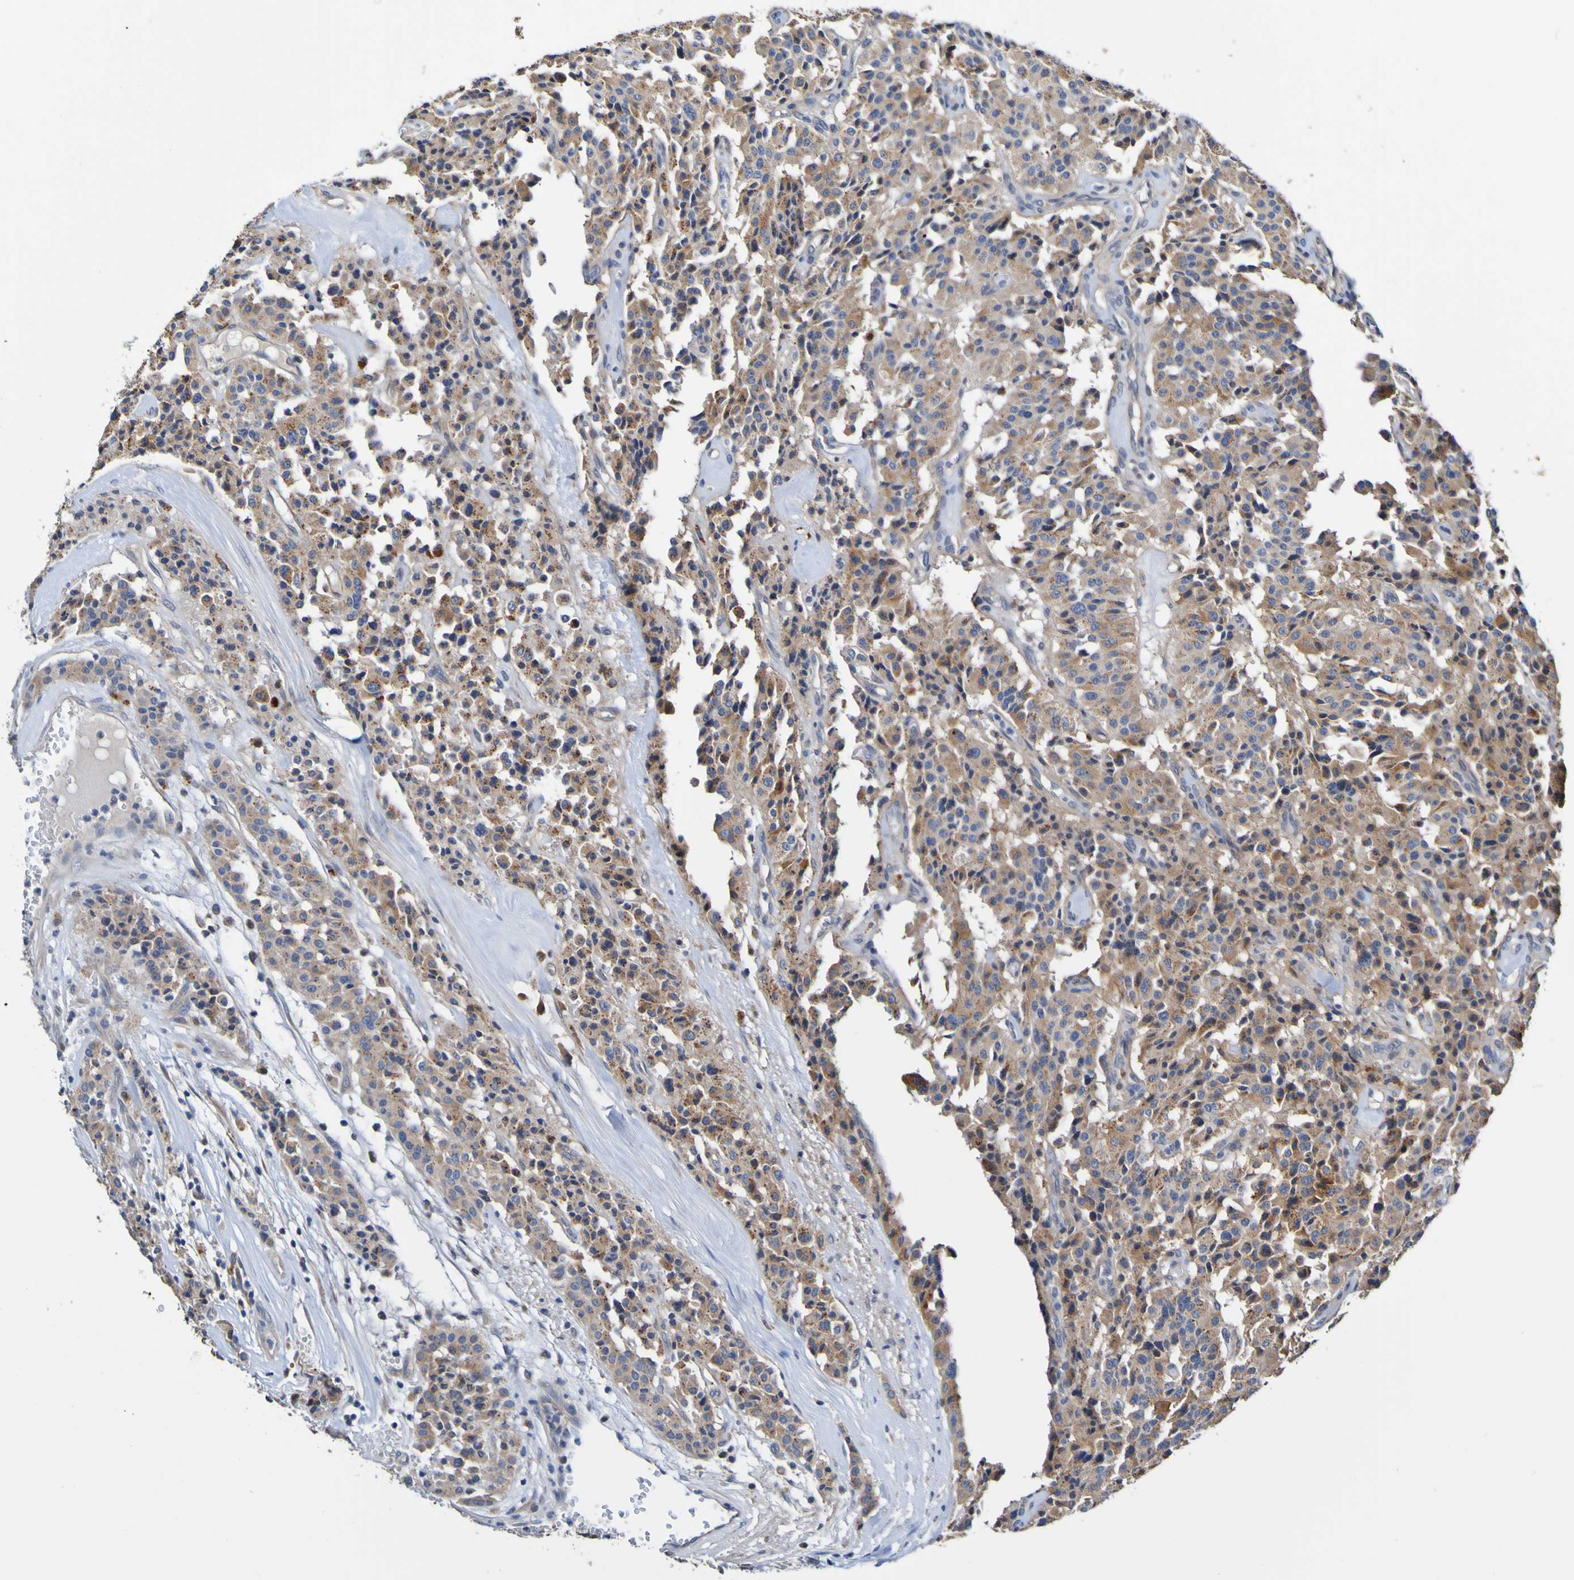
{"staining": {"intensity": "moderate", "quantity": ">75%", "location": "cytoplasmic/membranous"}, "tissue": "carcinoid", "cell_type": "Tumor cells", "image_type": "cancer", "snomed": [{"axis": "morphology", "description": "Carcinoid, malignant, NOS"}, {"axis": "topography", "description": "Lung"}], "caption": "IHC of human carcinoid displays medium levels of moderate cytoplasmic/membranous expression in about >75% of tumor cells.", "gene": "METAP2", "patient": {"sex": "male", "age": 30}}